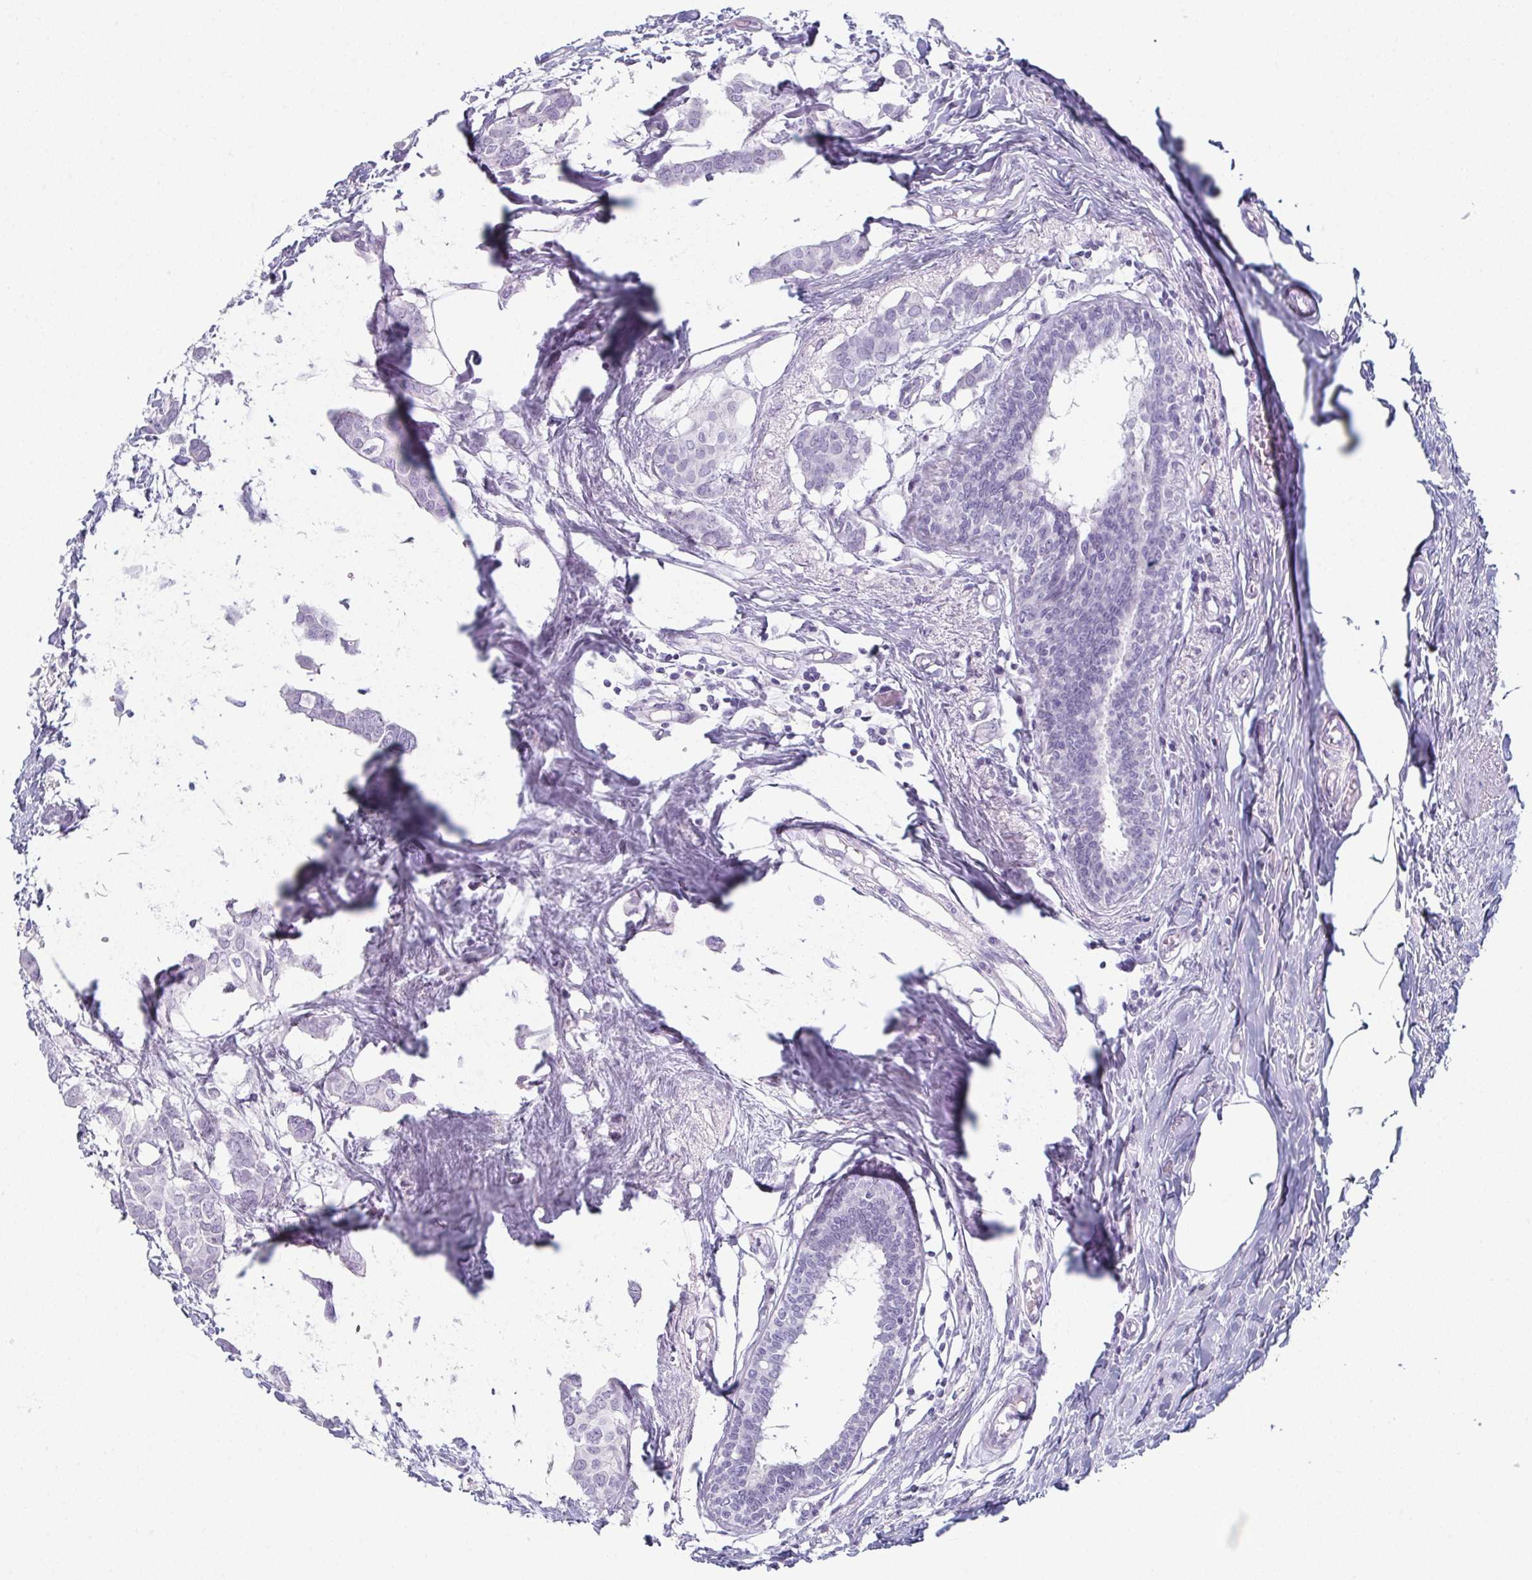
{"staining": {"intensity": "negative", "quantity": "none", "location": "none"}, "tissue": "breast cancer", "cell_type": "Tumor cells", "image_type": "cancer", "snomed": [{"axis": "morphology", "description": "Duct carcinoma"}, {"axis": "topography", "description": "Breast"}], "caption": "Immunohistochemical staining of human breast cancer (intraductal carcinoma) exhibits no significant expression in tumor cells.", "gene": "ENKUR", "patient": {"sex": "female", "age": 62}}